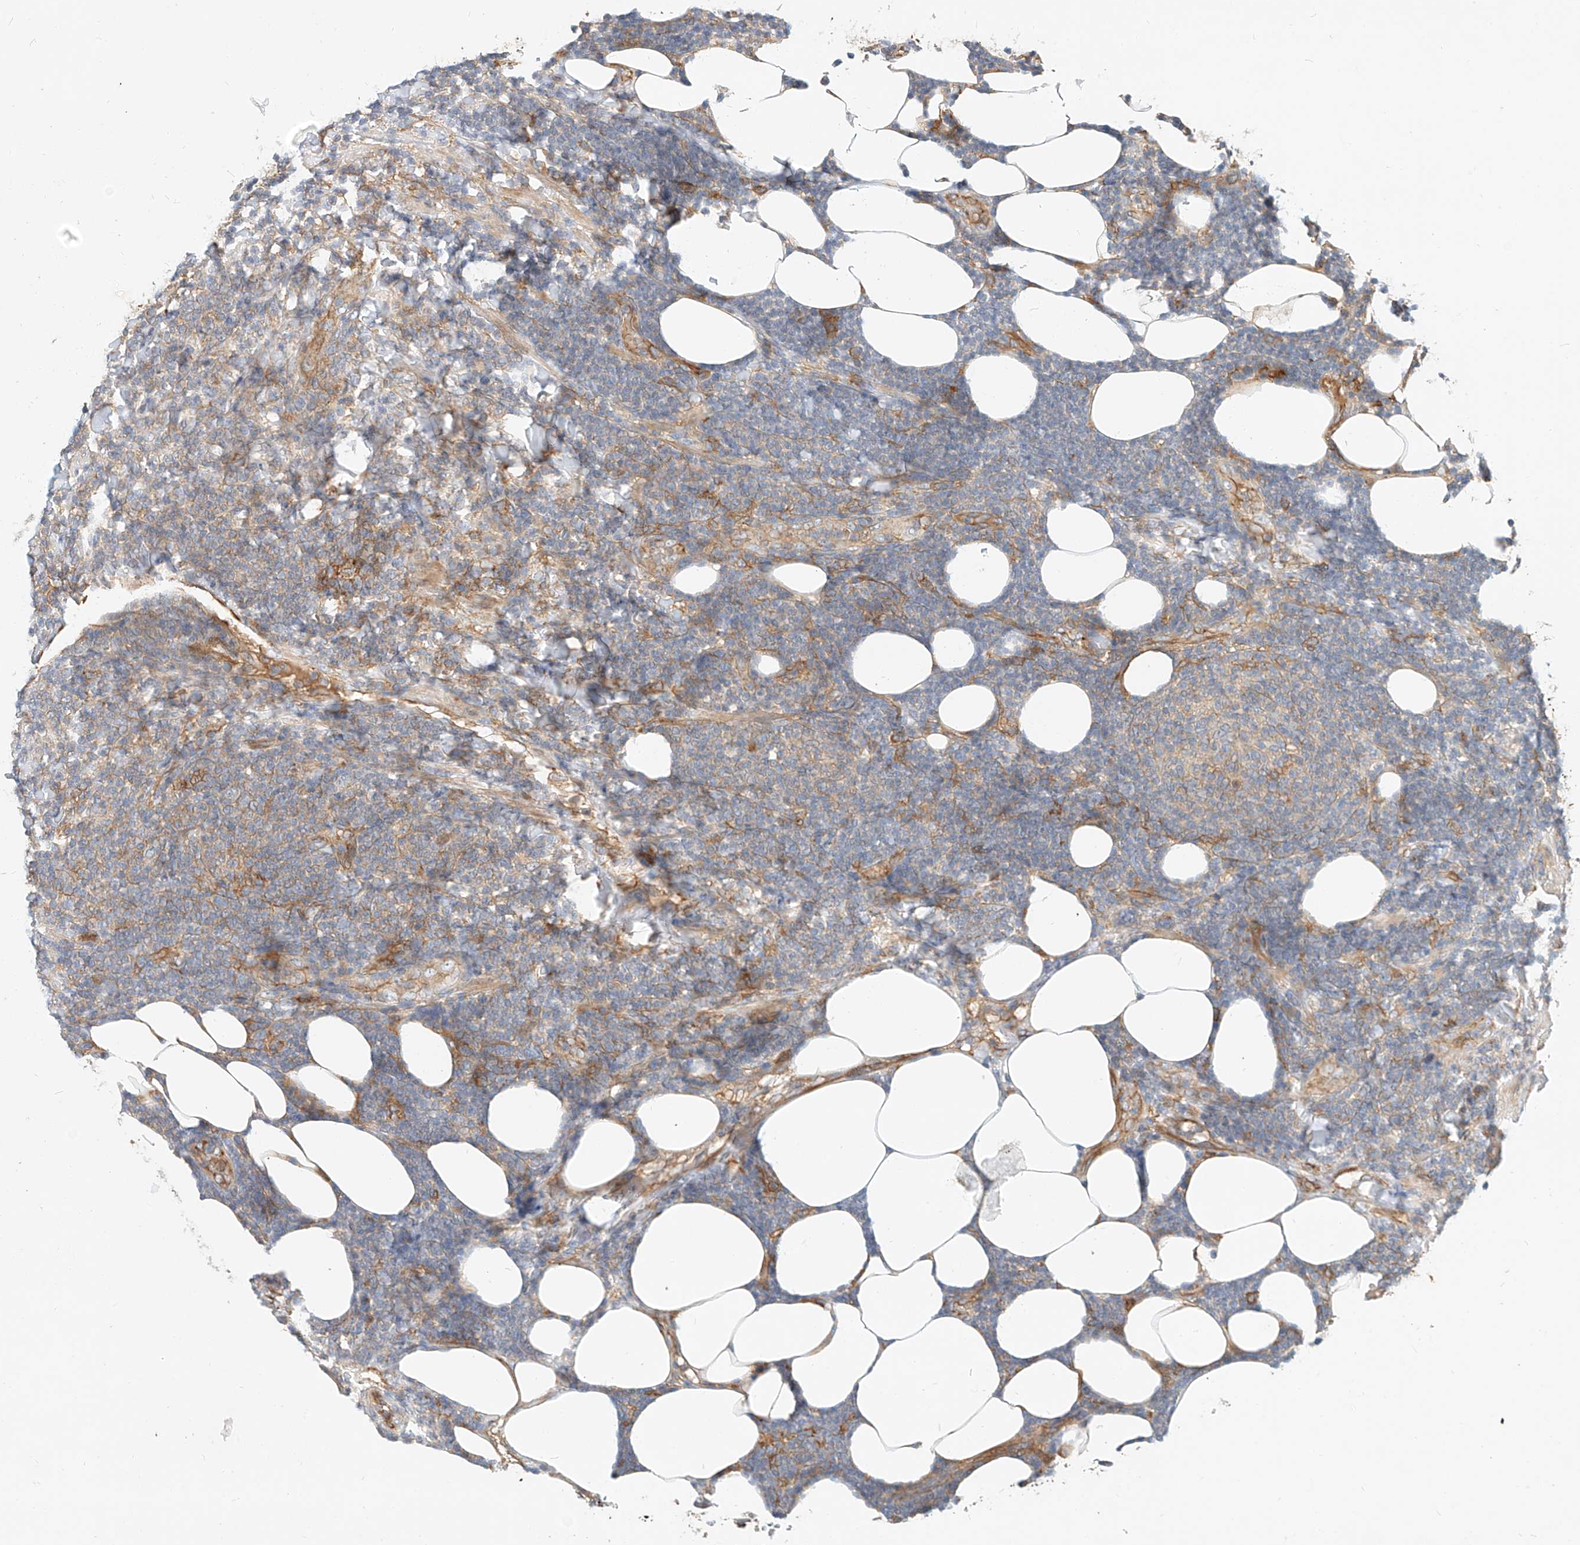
{"staining": {"intensity": "negative", "quantity": "none", "location": "none"}, "tissue": "lymphoma", "cell_type": "Tumor cells", "image_type": "cancer", "snomed": [{"axis": "morphology", "description": "Malignant lymphoma, non-Hodgkin's type, Low grade"}, {"axis": "topography", "description": "Lymph node"}], "caption": "The histopathology image reveals no staining of tumor cells in lymphoma.", "gene": "NFAM1", "patient": {"sex": "male", "age": 66}}